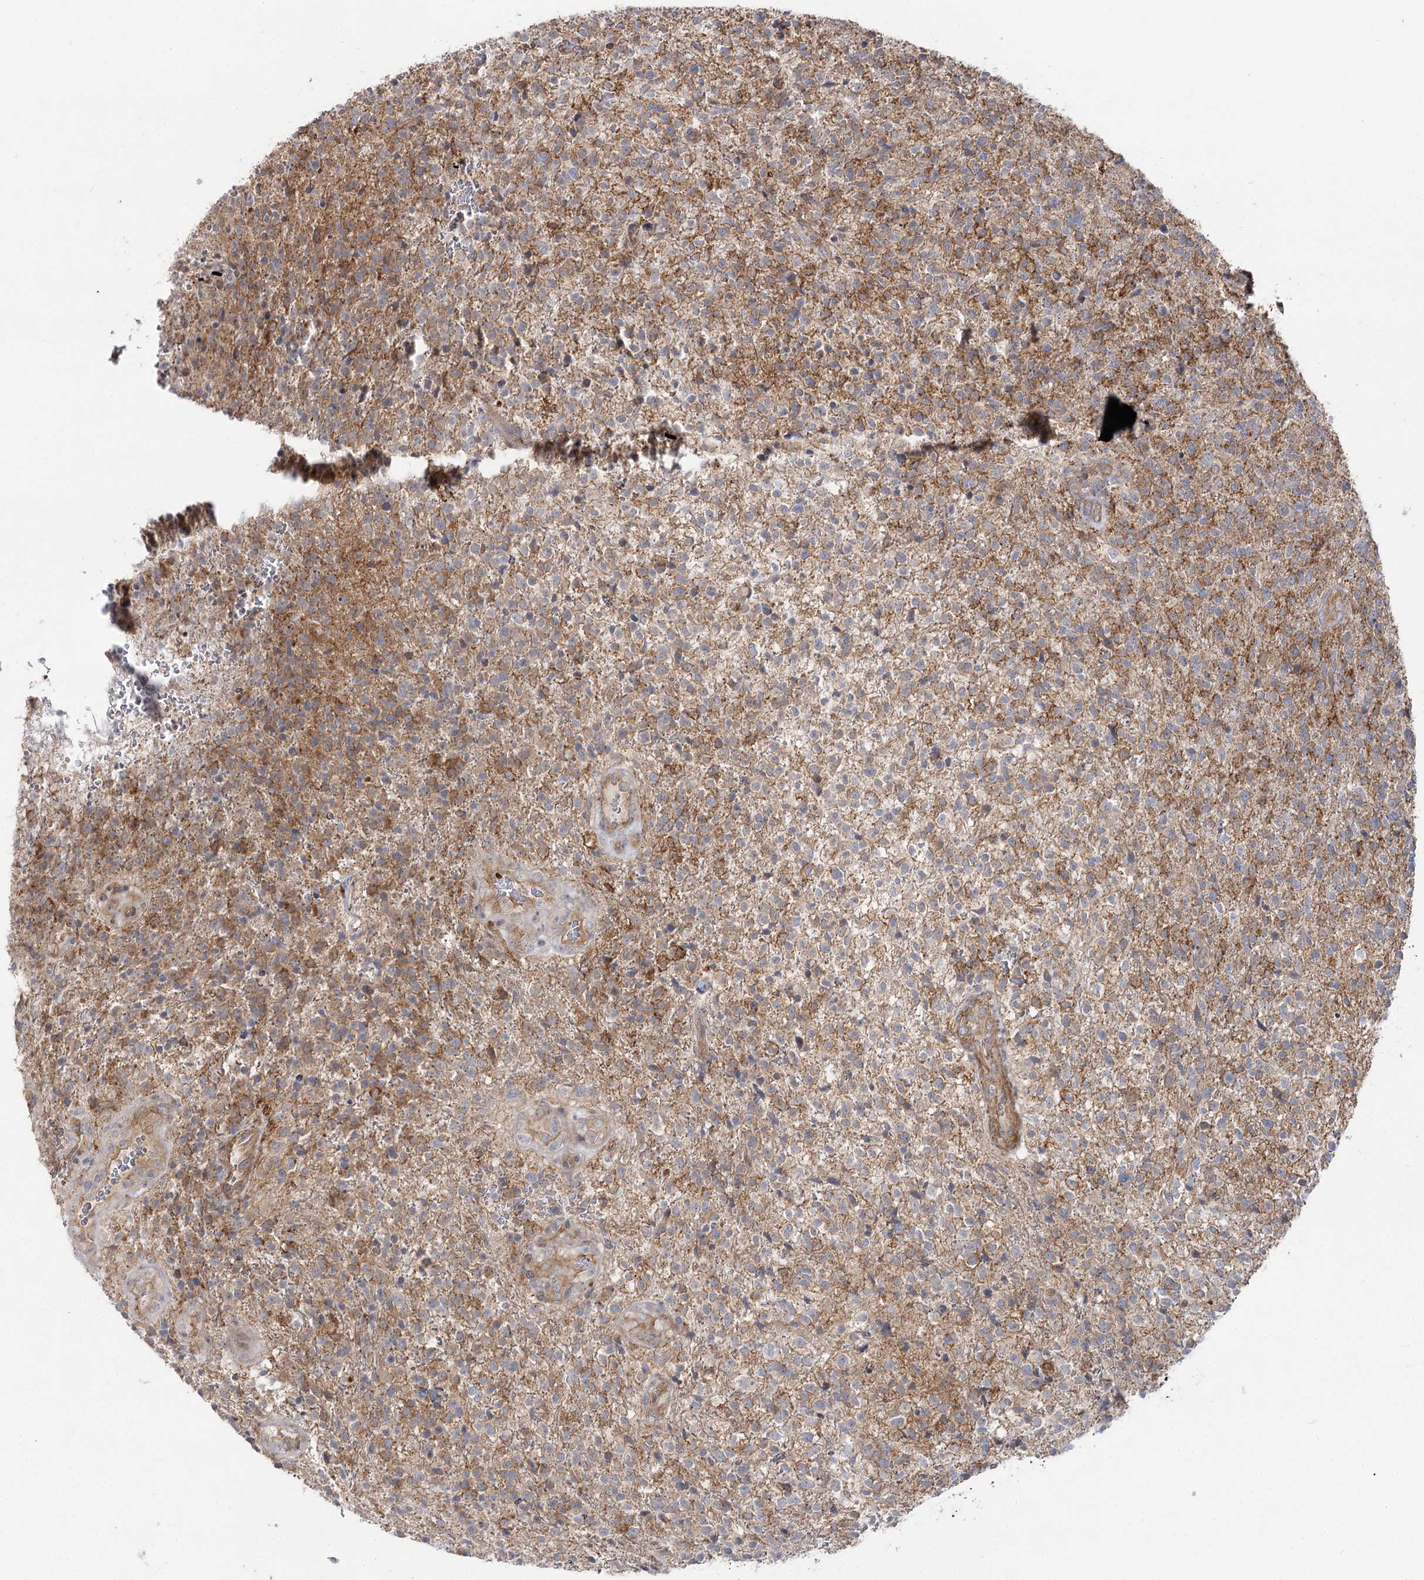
{"staining": {"intensity": "moderate", "quantity": "25%-75%", "location": "cytoplasmic/membranous"}, "tissue": "glioma", "cell_type": "Tumor cells", "image_type": "cancer", "snomed": [{"axis": "morphology", "description": "Glioma, malignant, High grade"}, {"axis": "topography", "description": "Brain"}], "caption": "The photomicrograph shows a brown stain indicating the presence of a protein in the cytoplasmic/membranous of tumor cells in malignant glioma (high-grade).", "gene": "KIAA0825", "patient": {"sex": "male", "age": 56}}